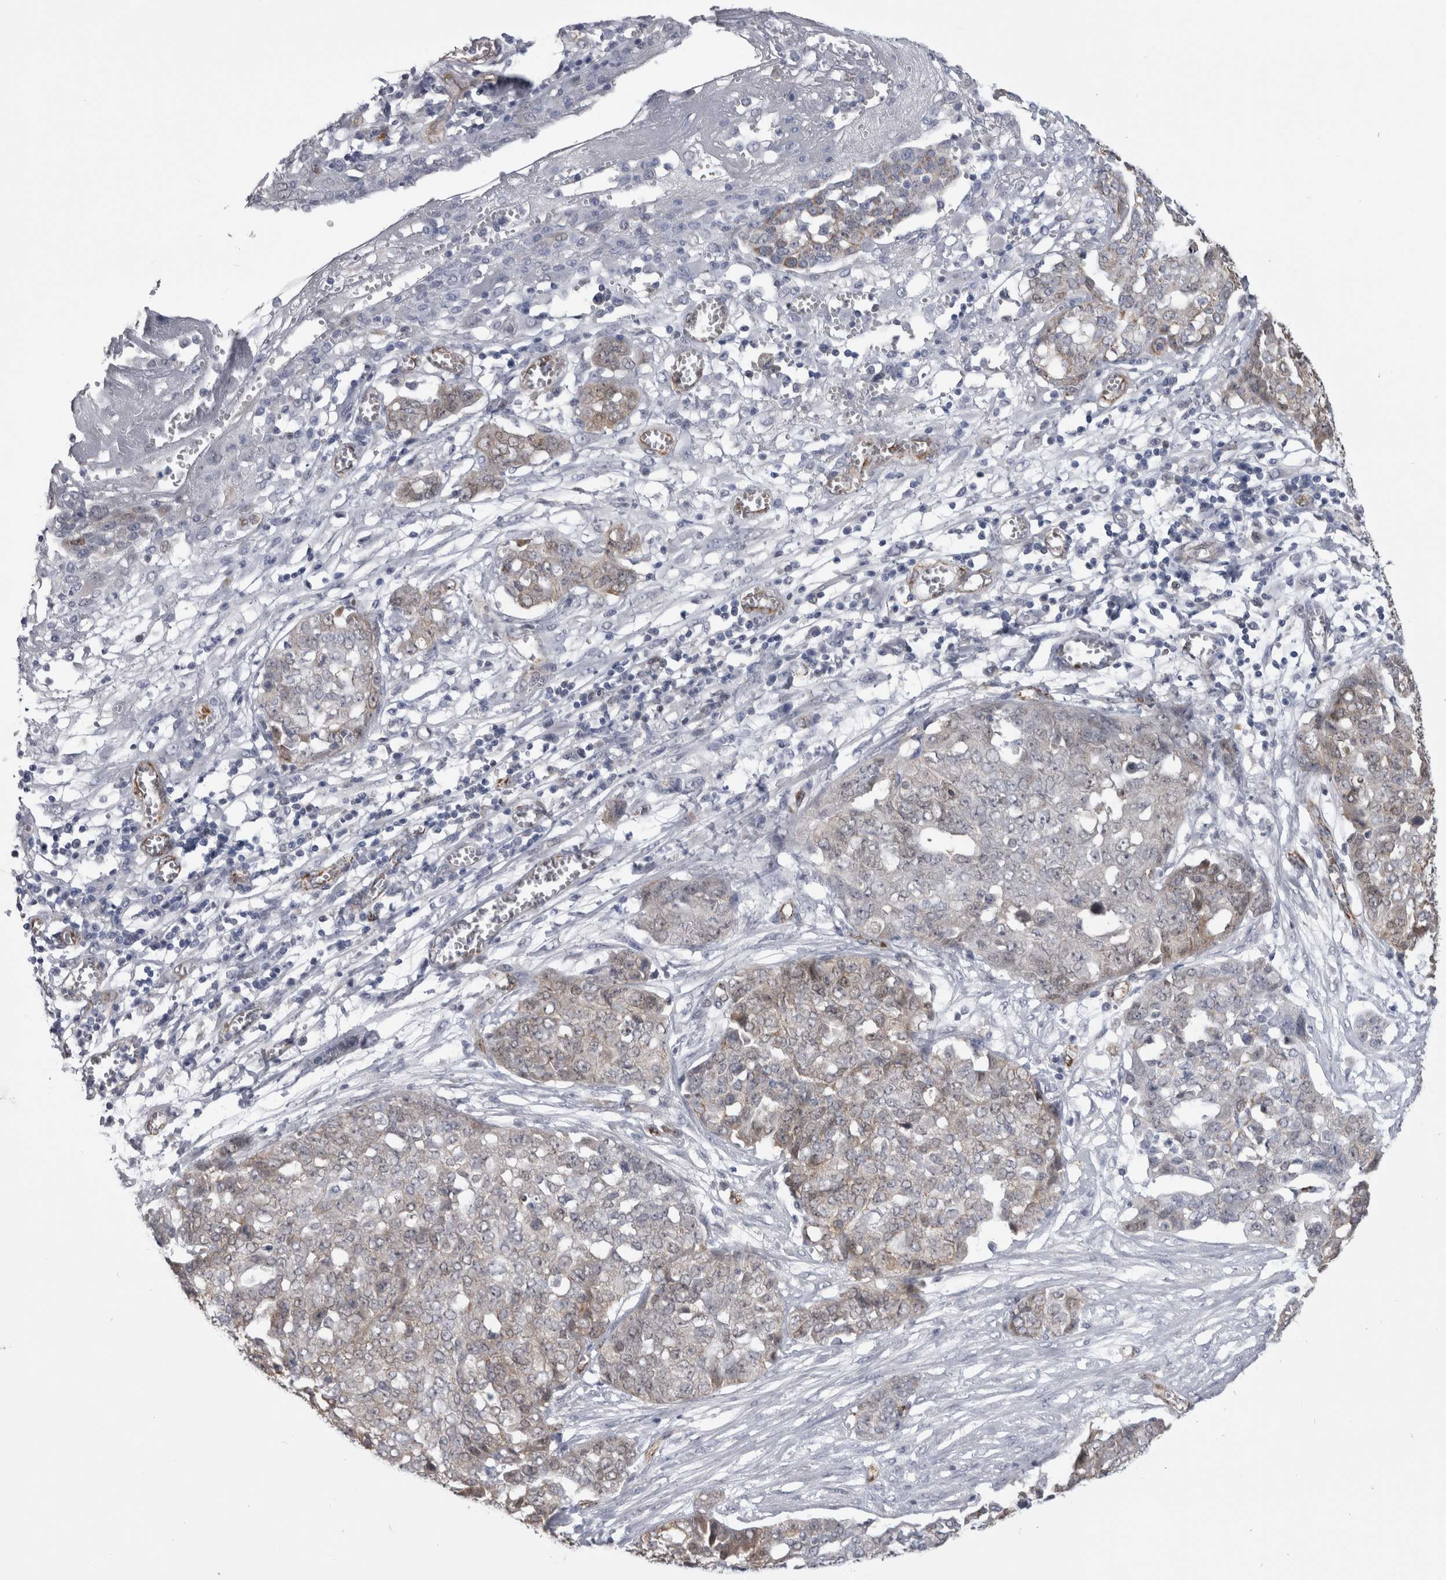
{"staining": {"intensity": "weak", "quantity": "25%-75%", "location": "cytoplasmic/membranous"}, "tissue": "ovarian cancer", "cell_type": "Tumor cells", "image_type": "cancer", "snomed": [{"axis": "morphology", "description": "Cystadenocarcinoma, serous, NOS"}, {"axis": "topography", "description": "Soft tissue"}, {"axis": "topography", "description": "Ovary"}], "caption": "The photomicrograph shows immunohistochemical staining of ovarian serous cystadenocarcinoma. There is weak cytoplasmic/membranous expression is identified in about 25%-75% of tumor cells.", "gene": "ACOT7", "patient": {"sex": "female", "age": 57}}